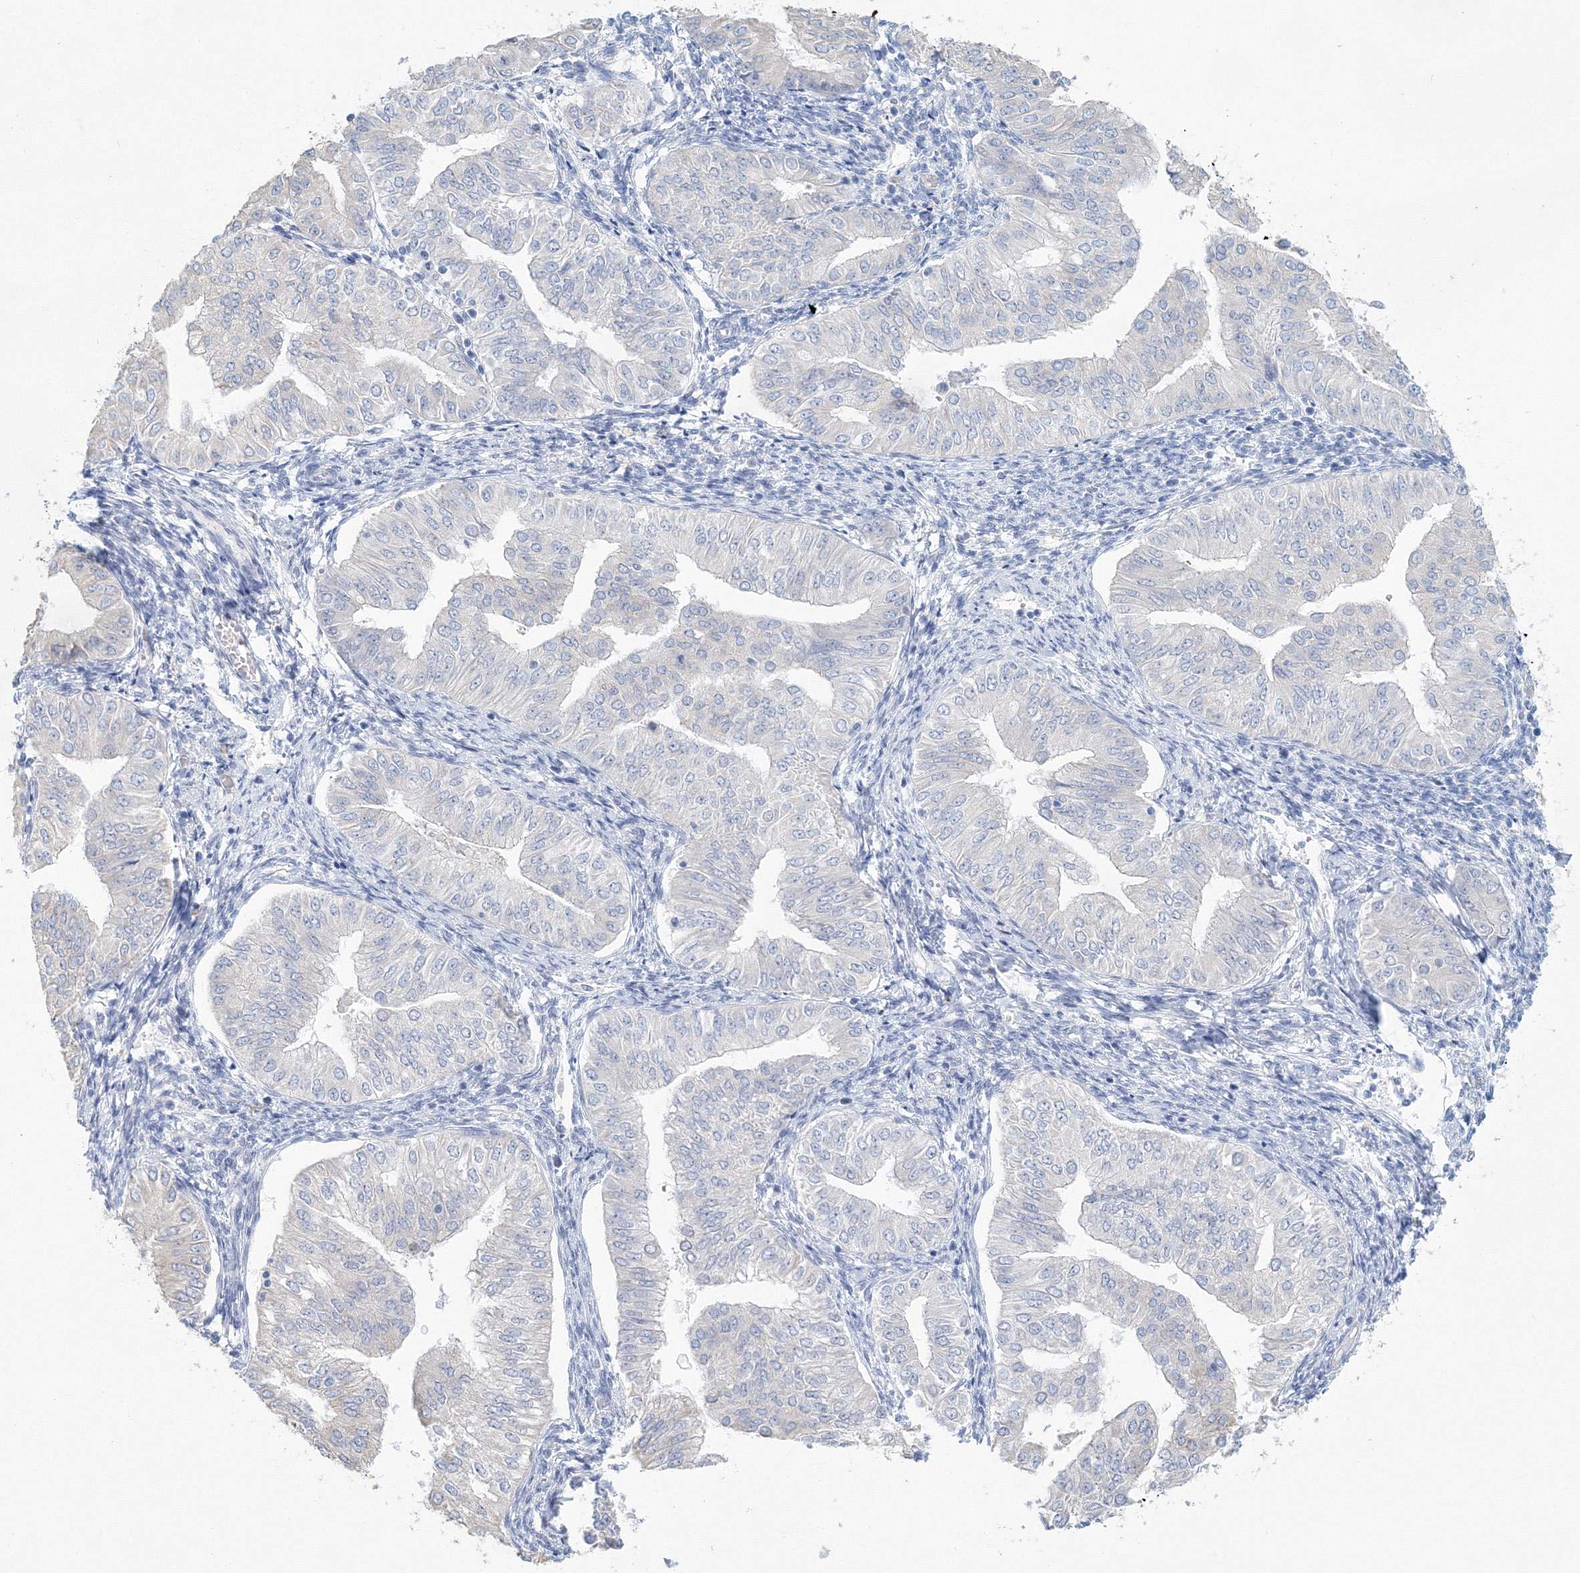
{"staining": {"intensity": "negative", "quantity": "none", "location": "none"}, "tissue": "endometrial cancer", "cell_type": "Tumor cells", "image_type": "cancer", "snomed": [{"axis": "morphology", "description": "Normal tissue, NOS"}, {"axis": "morphology", "description": "Adenocarcinoma, NOS"}, {"axis": "topography", "description": "Endometrium"}], "caption": "Tumor cells are negative for protein expression in human endometrial cancer.", "gene": "VSIG1", "patient": {"sex": "female", "age": 53}}